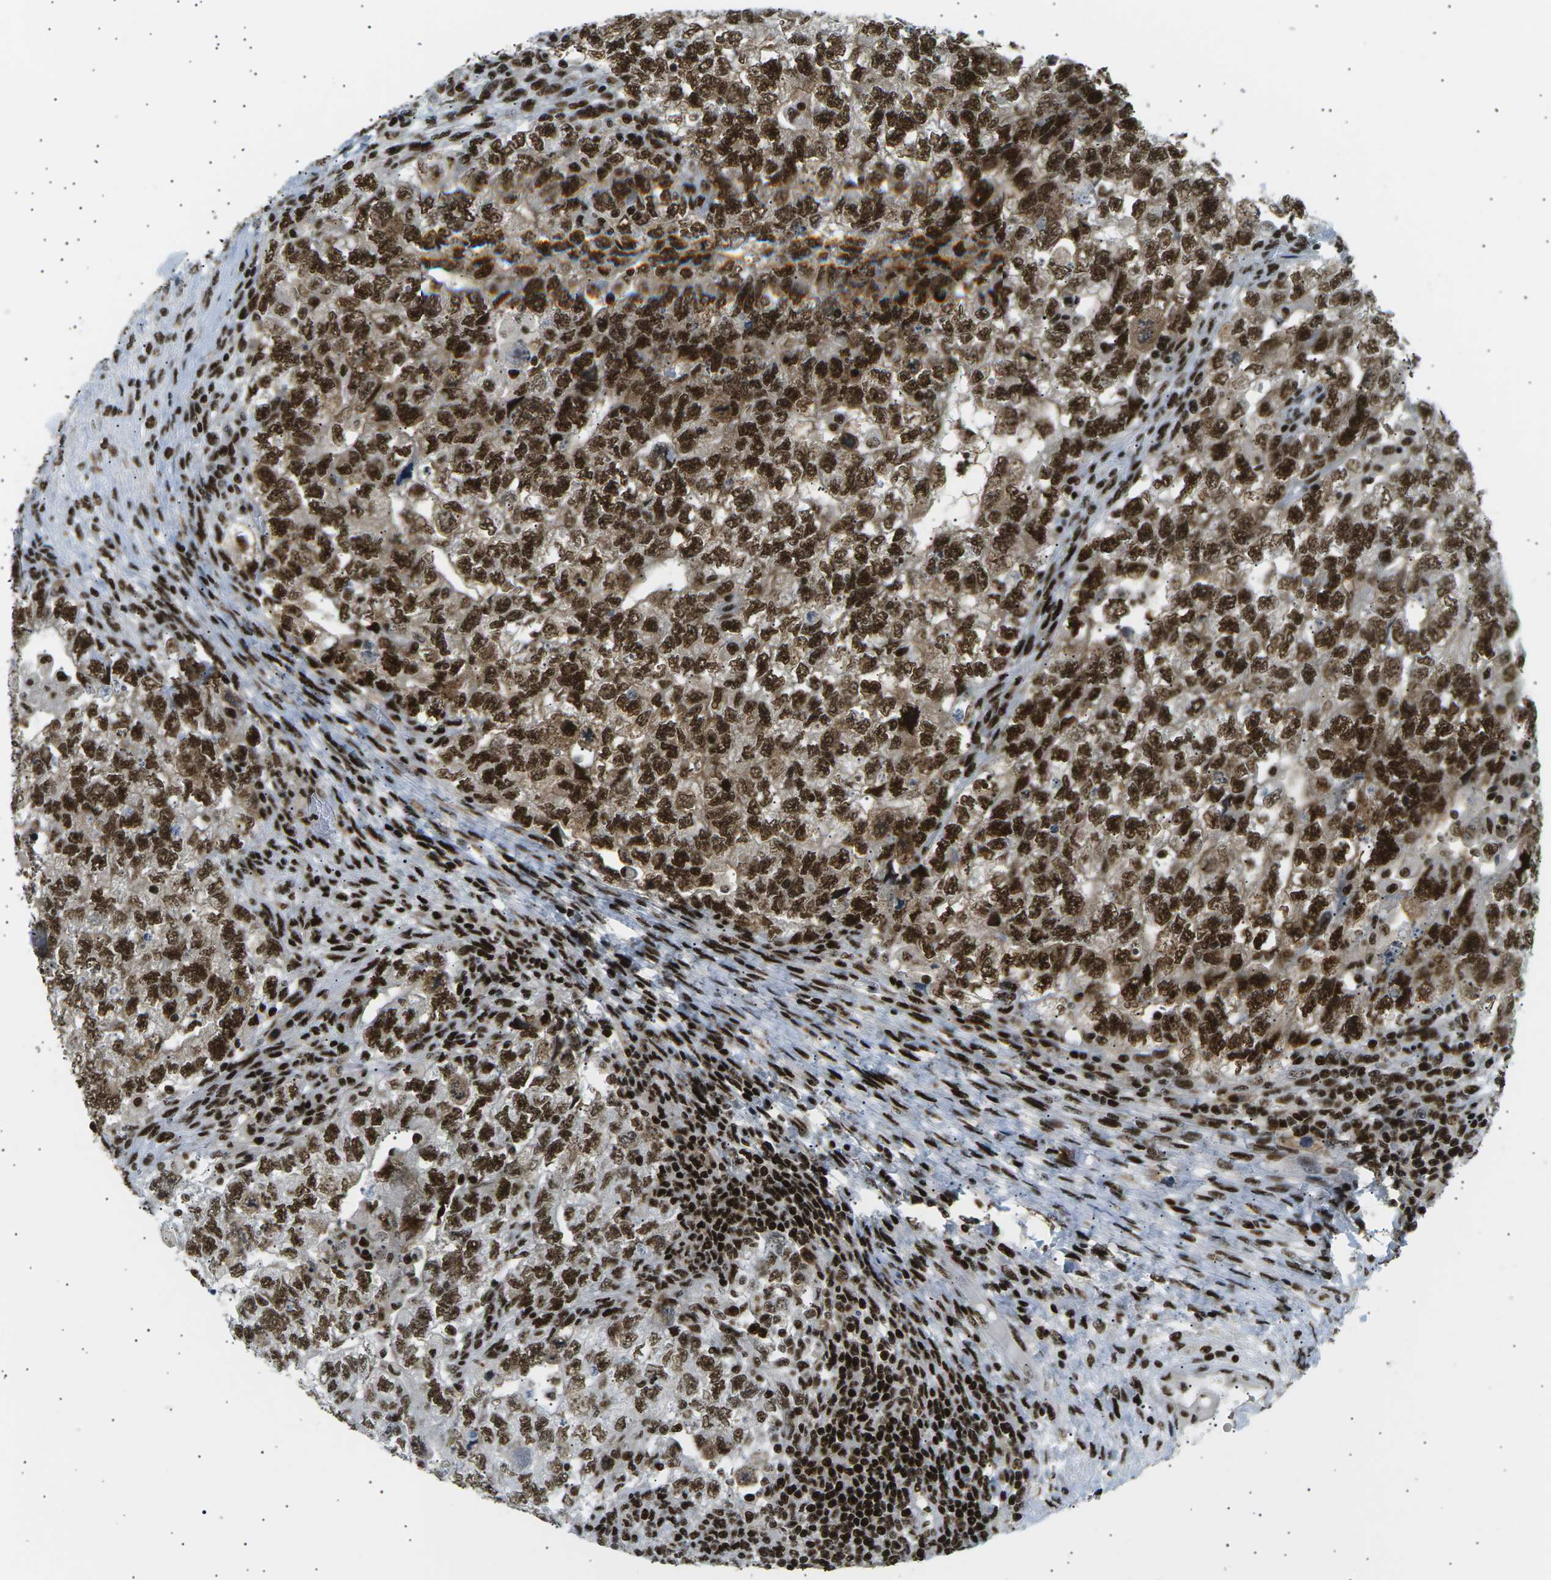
{"staining": {"intensity": "strong", "quantity": ">75%", "location": "cytoplasmic/membranous,nuclear"}, "tissue": "testis cancer", "cell_type": "Tumor cells", "image_type": "cancer", "snomed": [{"axis": "morphology", "description": "Carcinoma, Embryonal, NOS"}, {"axis": "topography", "description": "Testis"}], "caption": "Brown immunohistochemical staining in testis embryonal carcinoma exhibits strong cytoplasmic/membranous and nuclear positivity in about >75% of tumor cells.", "gene": "RPA2", "patient": {"sex": "male", "age": 36}}